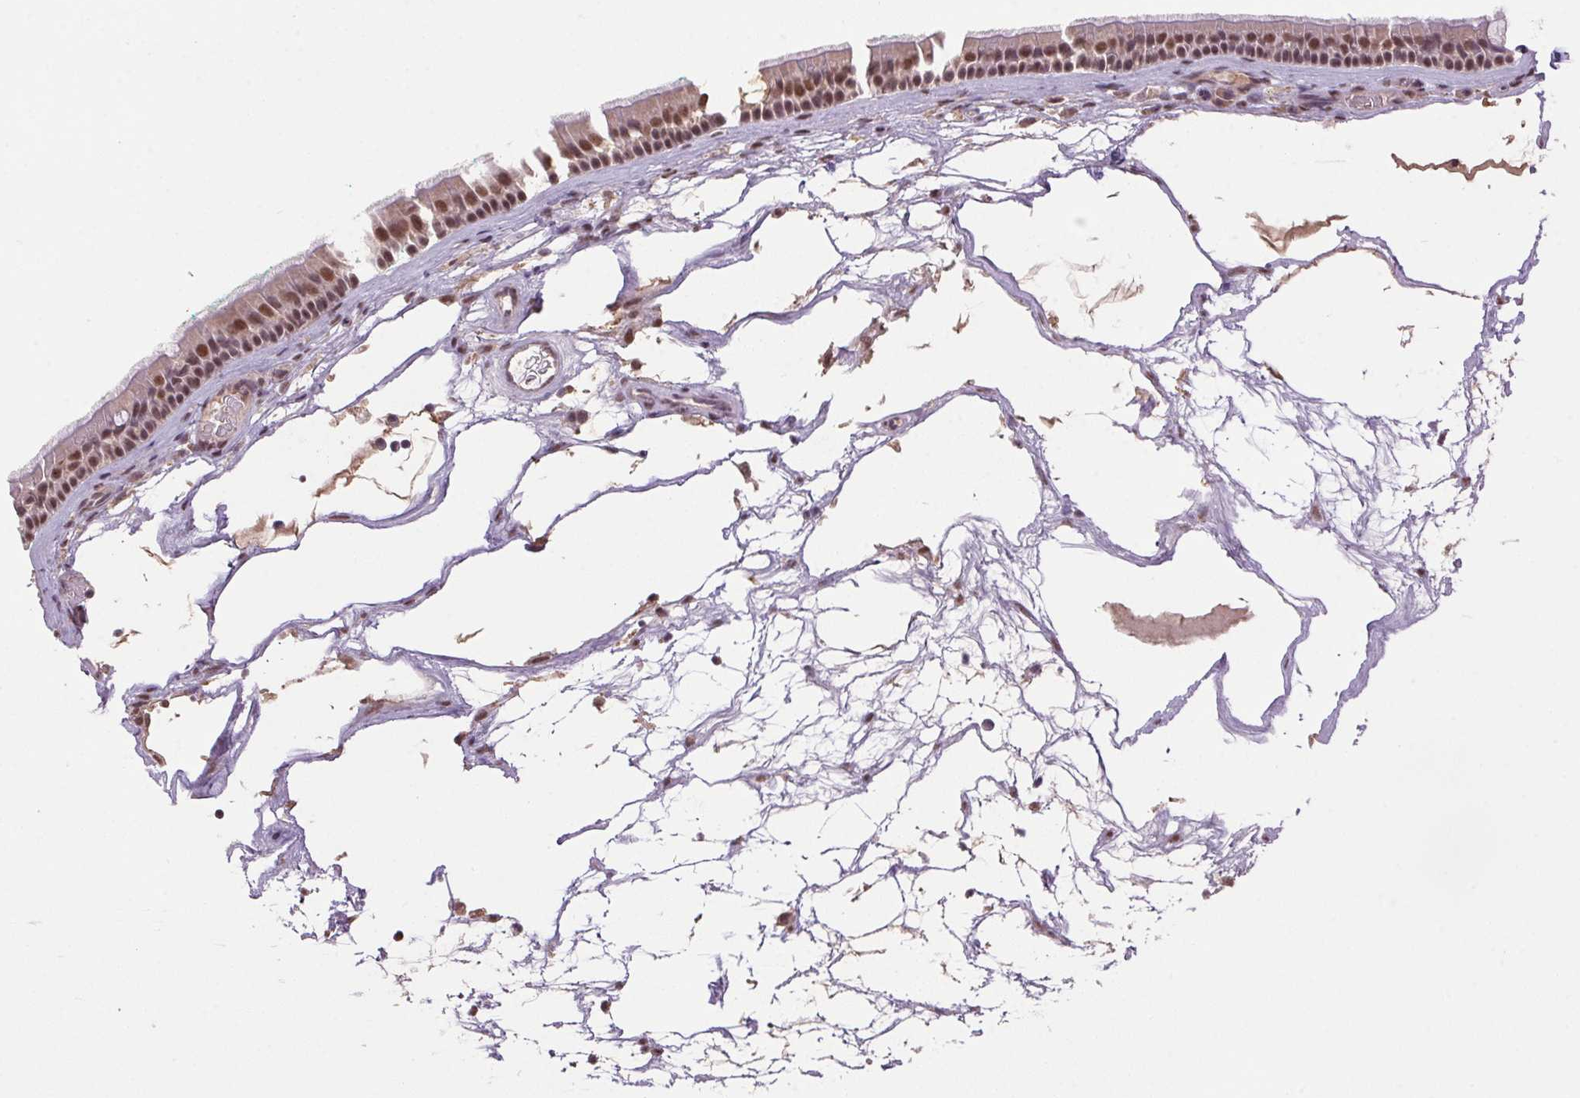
{"staining": {"intensity": "moderate", "quantity": ">75%", "location": "nuclear"}, "tissue": "nasopharynx", "cell_type": "Respiratory epithelial cells", "image_type": "normal", "snomed": [{"axis": "morphology", "description": "Normal tissue, NOS"}, {"axis": "topography", "description": "Nasopharynx"}], "caption": "Nasopharynx stained for a protein demonstrates moderate nuclear positivity in respiratory epithelial cells. (DAB (3,3'-diaminobenzidine) = brown stain, brightfield microscopy at high magnification).", "gene": "ZBTB4", "patient": {"sex": "male", "age": 68}}